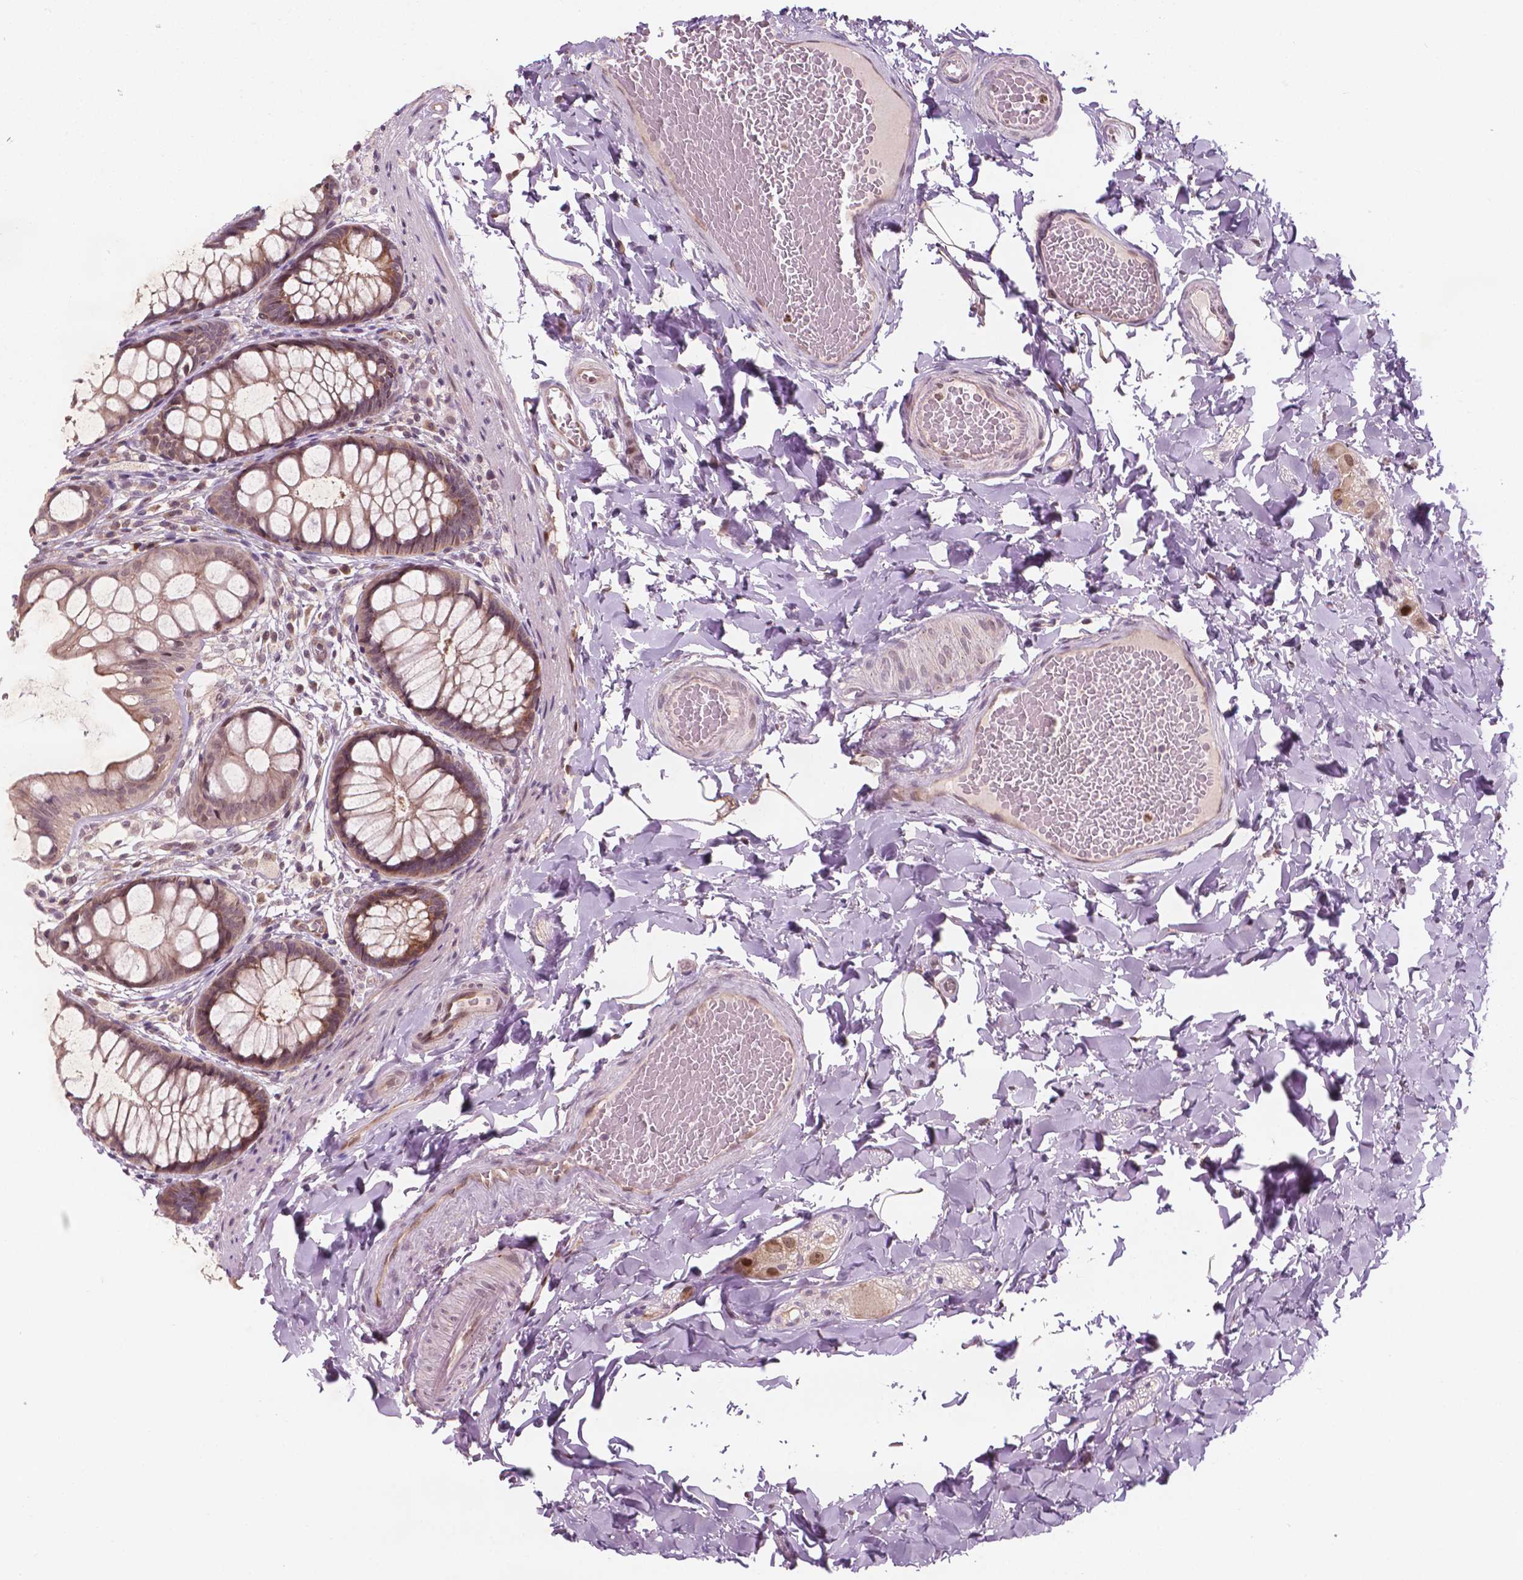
{"staining": {"intensity": "moderate", "quantity": ">75%", "location": "cytoplasmic/membranous,nuclear"}, "tissue": "colon", "cell_type": "Endothelial cells", "image_type": "normal", "snomed": [{"axis": "morphology", "description": "Normal tissue, NOS"}, {"axis": "topography", "description": "Colon"}], "caption": "Immunohistochemistry (IHC) photomicrograph of normal human colon stained for a protein (brown), which shows medium levels of moderate cytoplasmic/membranous,nuclear expression in about >75% of endothelial cells.", "gene": "NFAT5", "patient": {"sex": "male", "age": 47}}